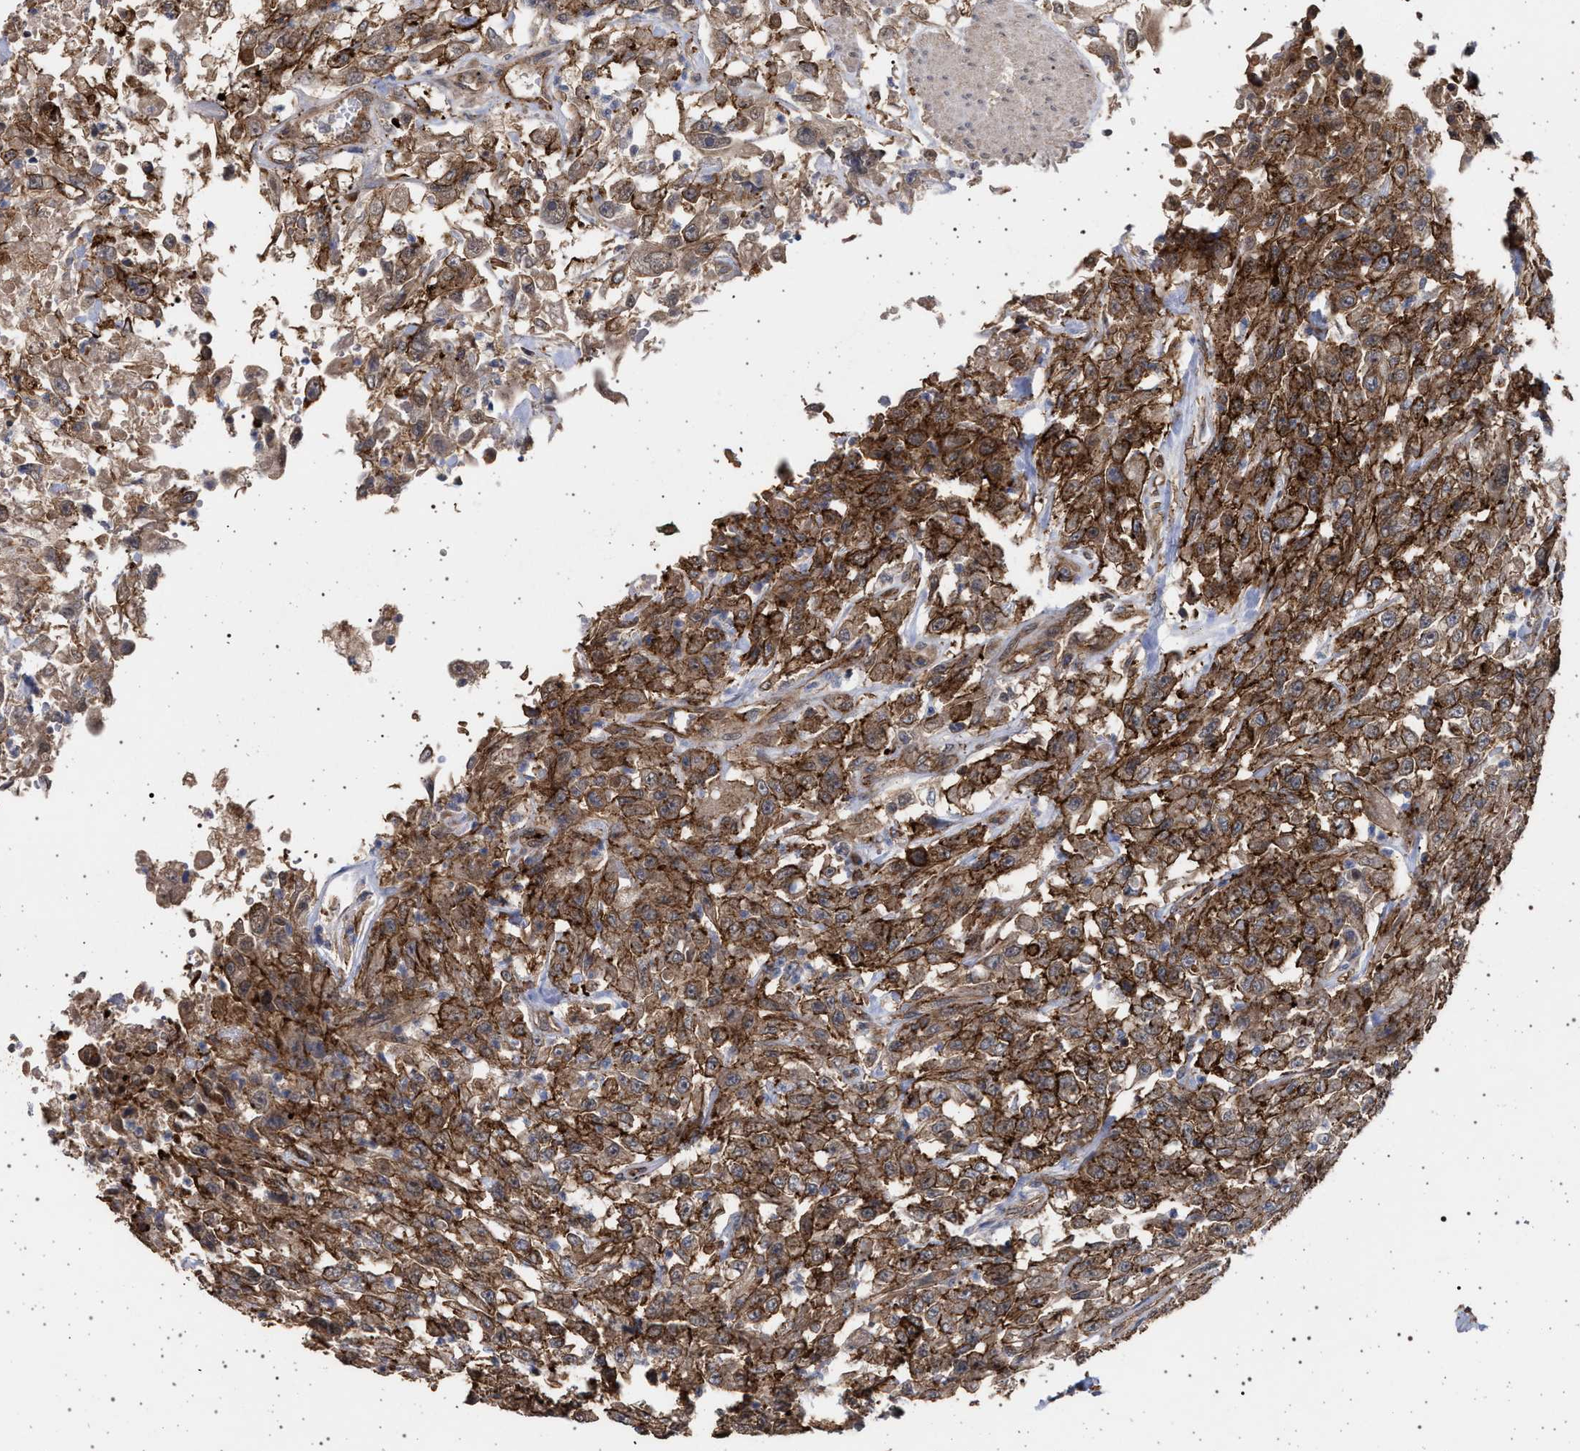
{"staining": {"intensity": "strong", "quantity": ">75%", "location": "cytoplasmic/membranous"}, "tissue": "urothelial cancer", "cell_type": "Tumor cells", "image_type": "cancer", "snomed": [{"axis": "morphology", "description": "Urothelial carcinoma, High grade"}, {"axis": "topography", "description": "Urinary bladder"}], "caption": "Urothelial cancer was stained to show a protein in brown. There is high levels of strong cytoplasmic/membranous positivity in approximately >75% of tumor cells.", "gene": "IFT20", "patient": {"sex": "male", "age": 46}}